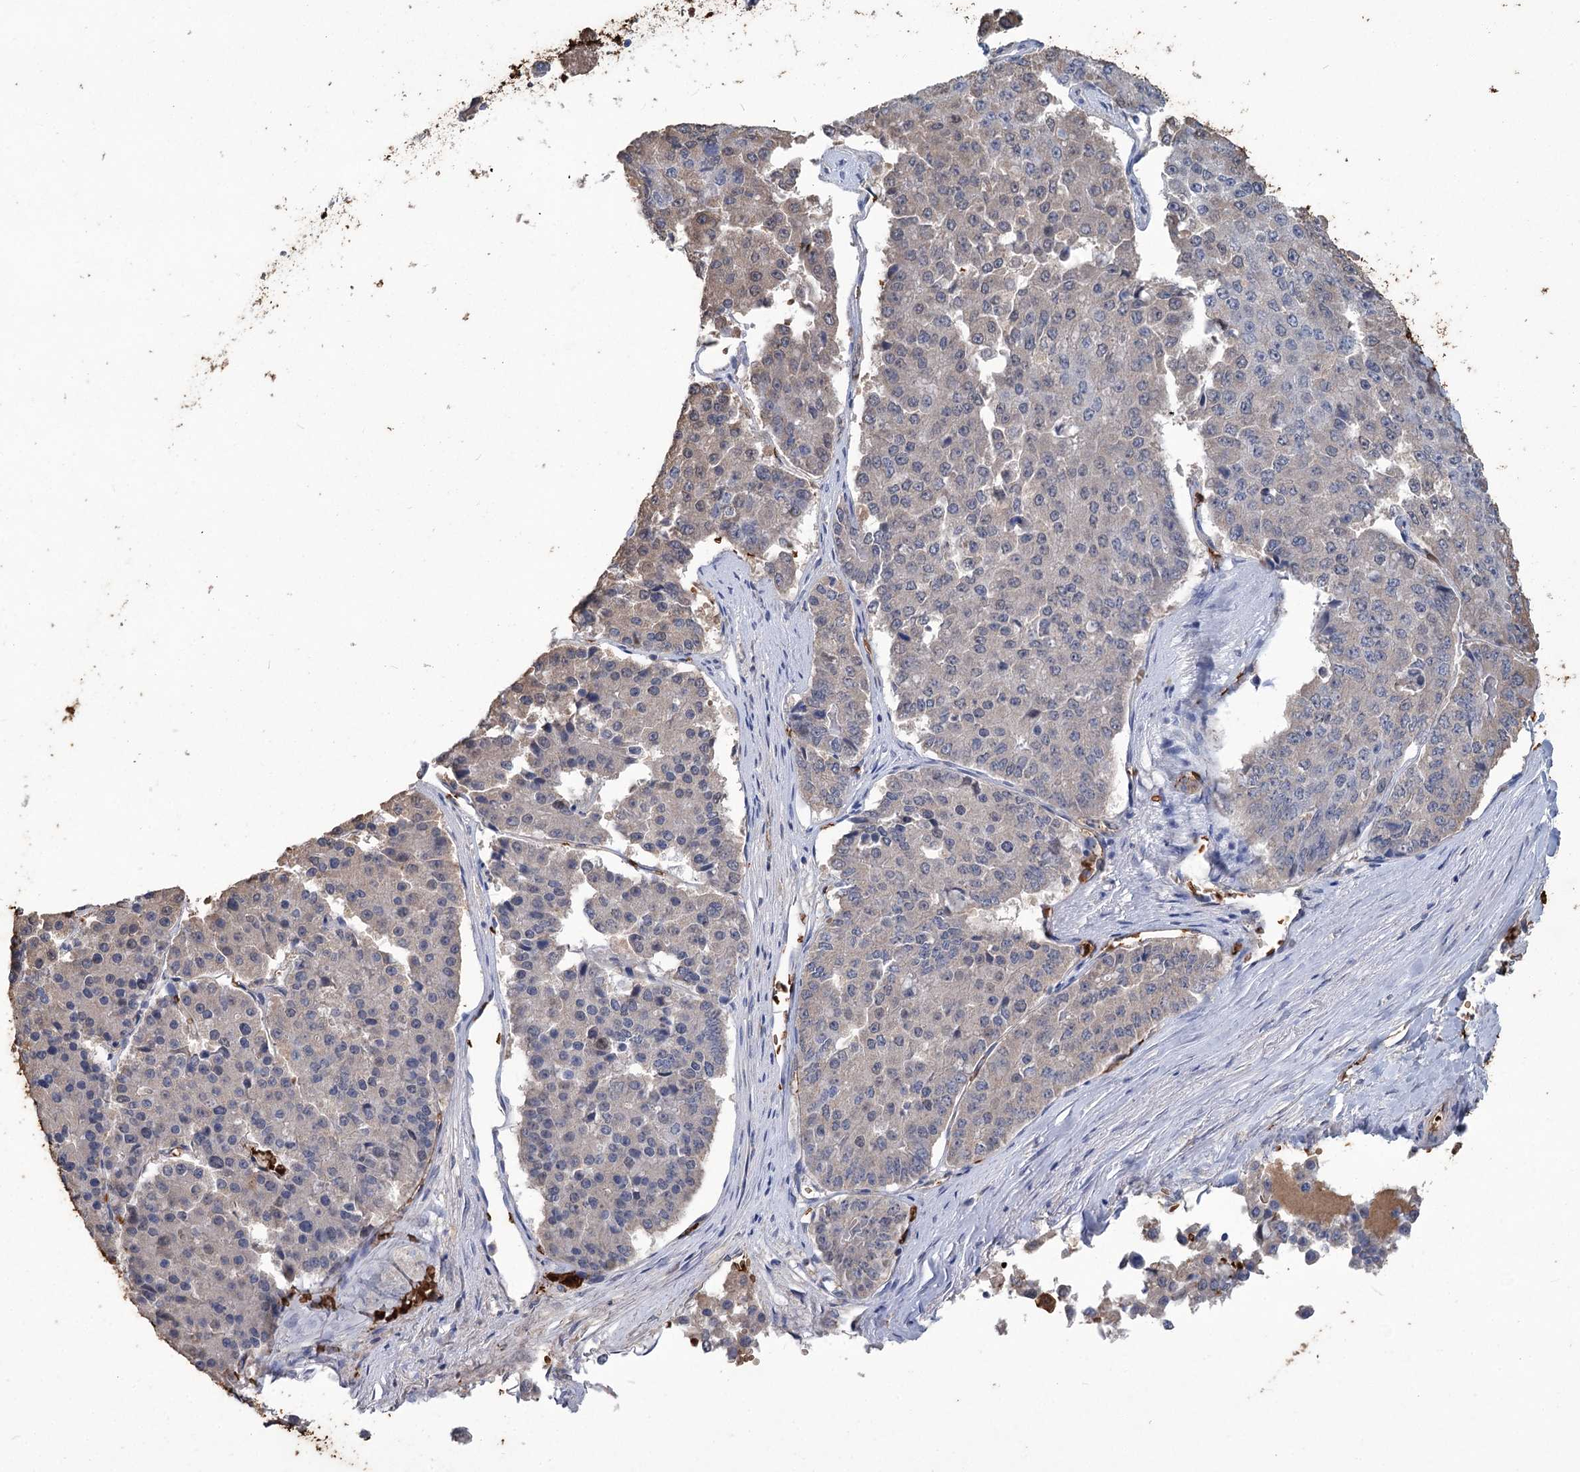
{"staining": {"intensity": "weak", "quantity": "<25%", "location": "cytoplasmic/membranous"}, "tissue": "pancreatic cancer", "cell_type": "Tumor cells", "image_type": "cancer", "snomed": [{"axis": "morphology", "description": "Adenocarcinoma, NOS"}, {"axis": "topography", "description": "Pancreas"}], "caption": "IHC photomicrograph of neoplastic tissue: pancreatic cancer (adenocarcinoma) stained with DAB exhibits no significant protein expression in tumor cells.", "gene": "HBA1", "patient": {"sex": "male", "age": 50}}